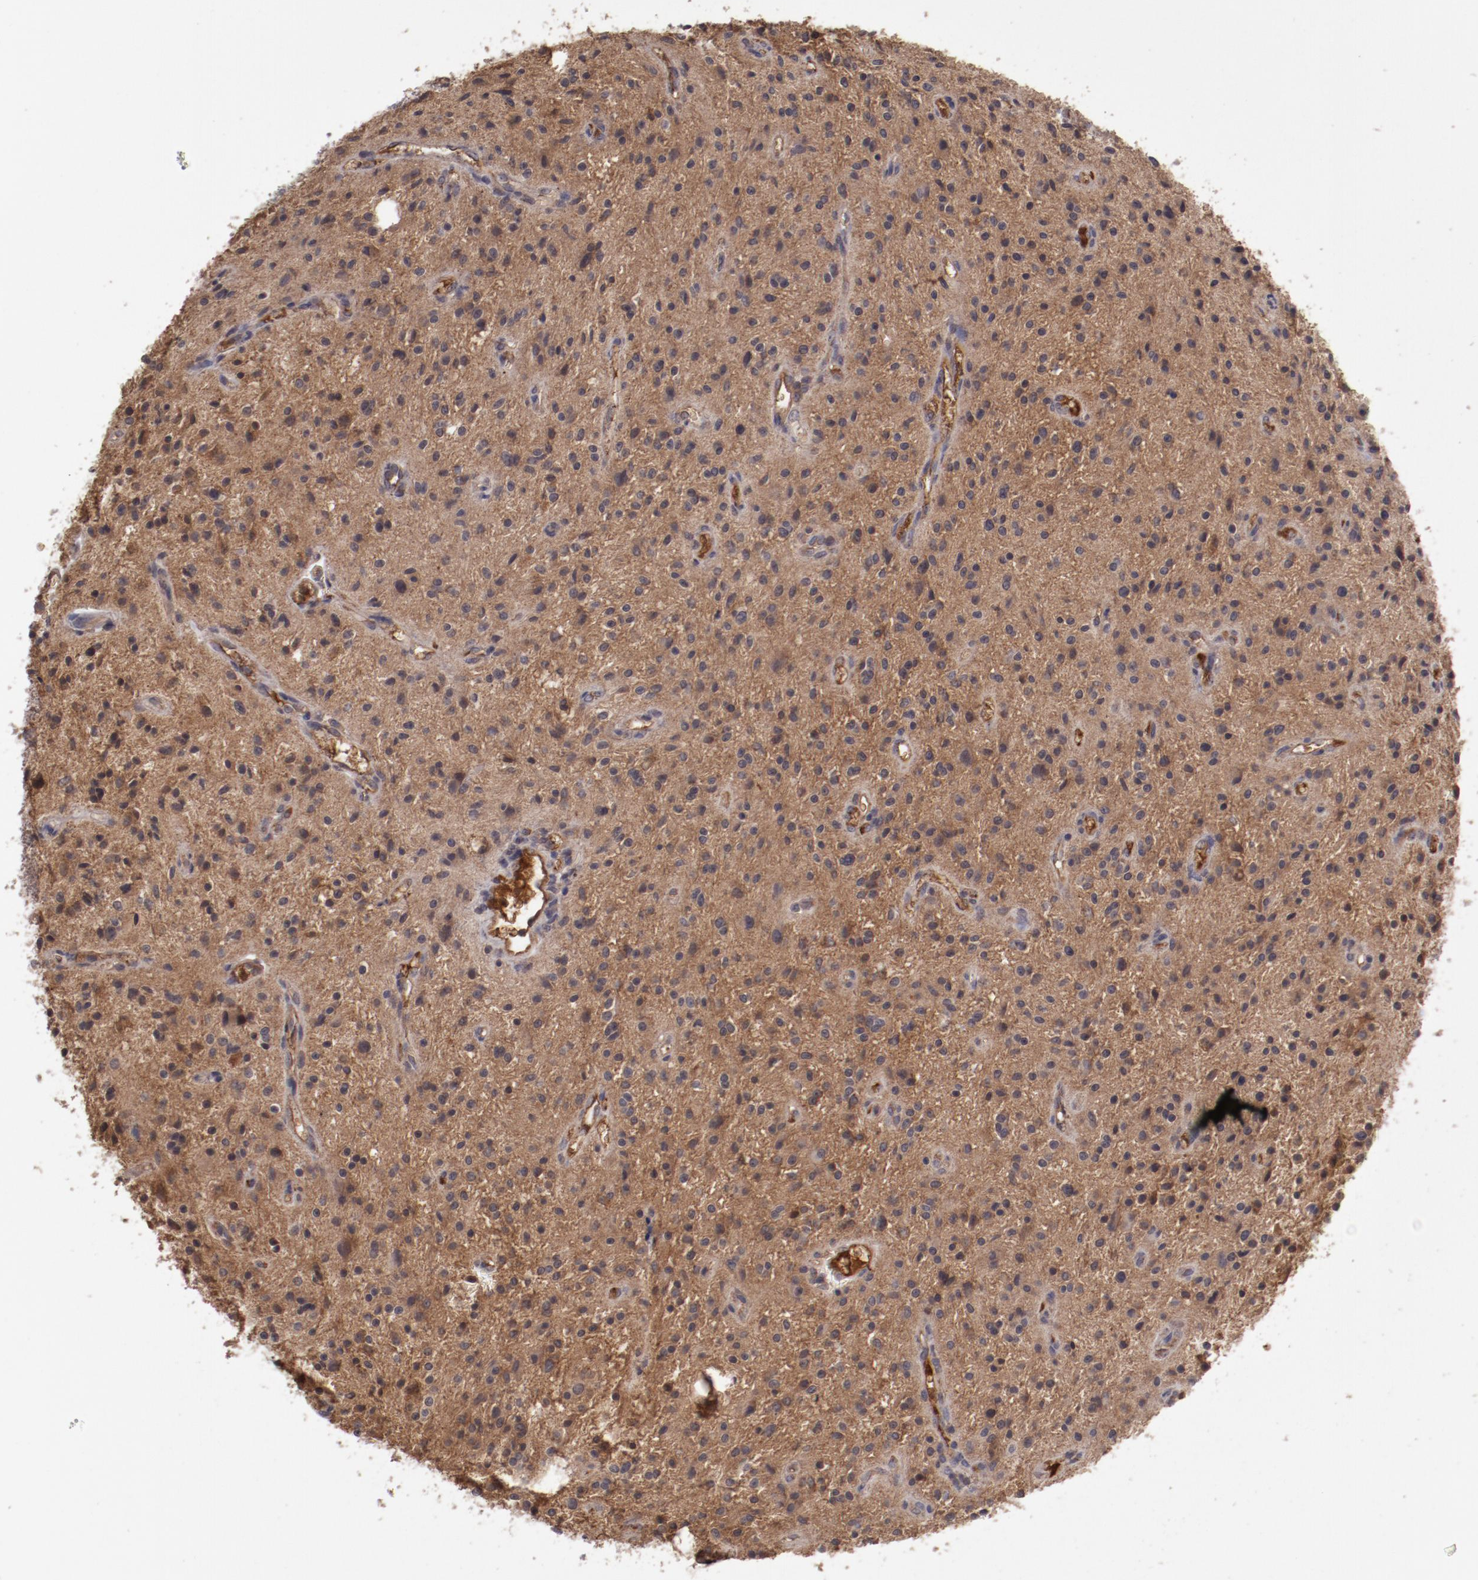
{"staining": {"intensity": "moderate", "quantity": ">75%", "location": "cytoplasmic/membranous"}, "tissue": "glioma", "cell_type": "Tumor cells", "image_type": "cancer", "snomed": [{"axis": "morphology", "description": "Glioma, malignant, NOS"}, {"axis": "topography", "description": "Cerebellum"}], "caption": "An immunohistochemistry image of neoplastic tissue is shown. Protein staining in brown highlights moderate cytoplasmic/membranous positivity in glioma within tumor cells.", "gene": "CP", "patient": {"sex": "female", "age": 10}}